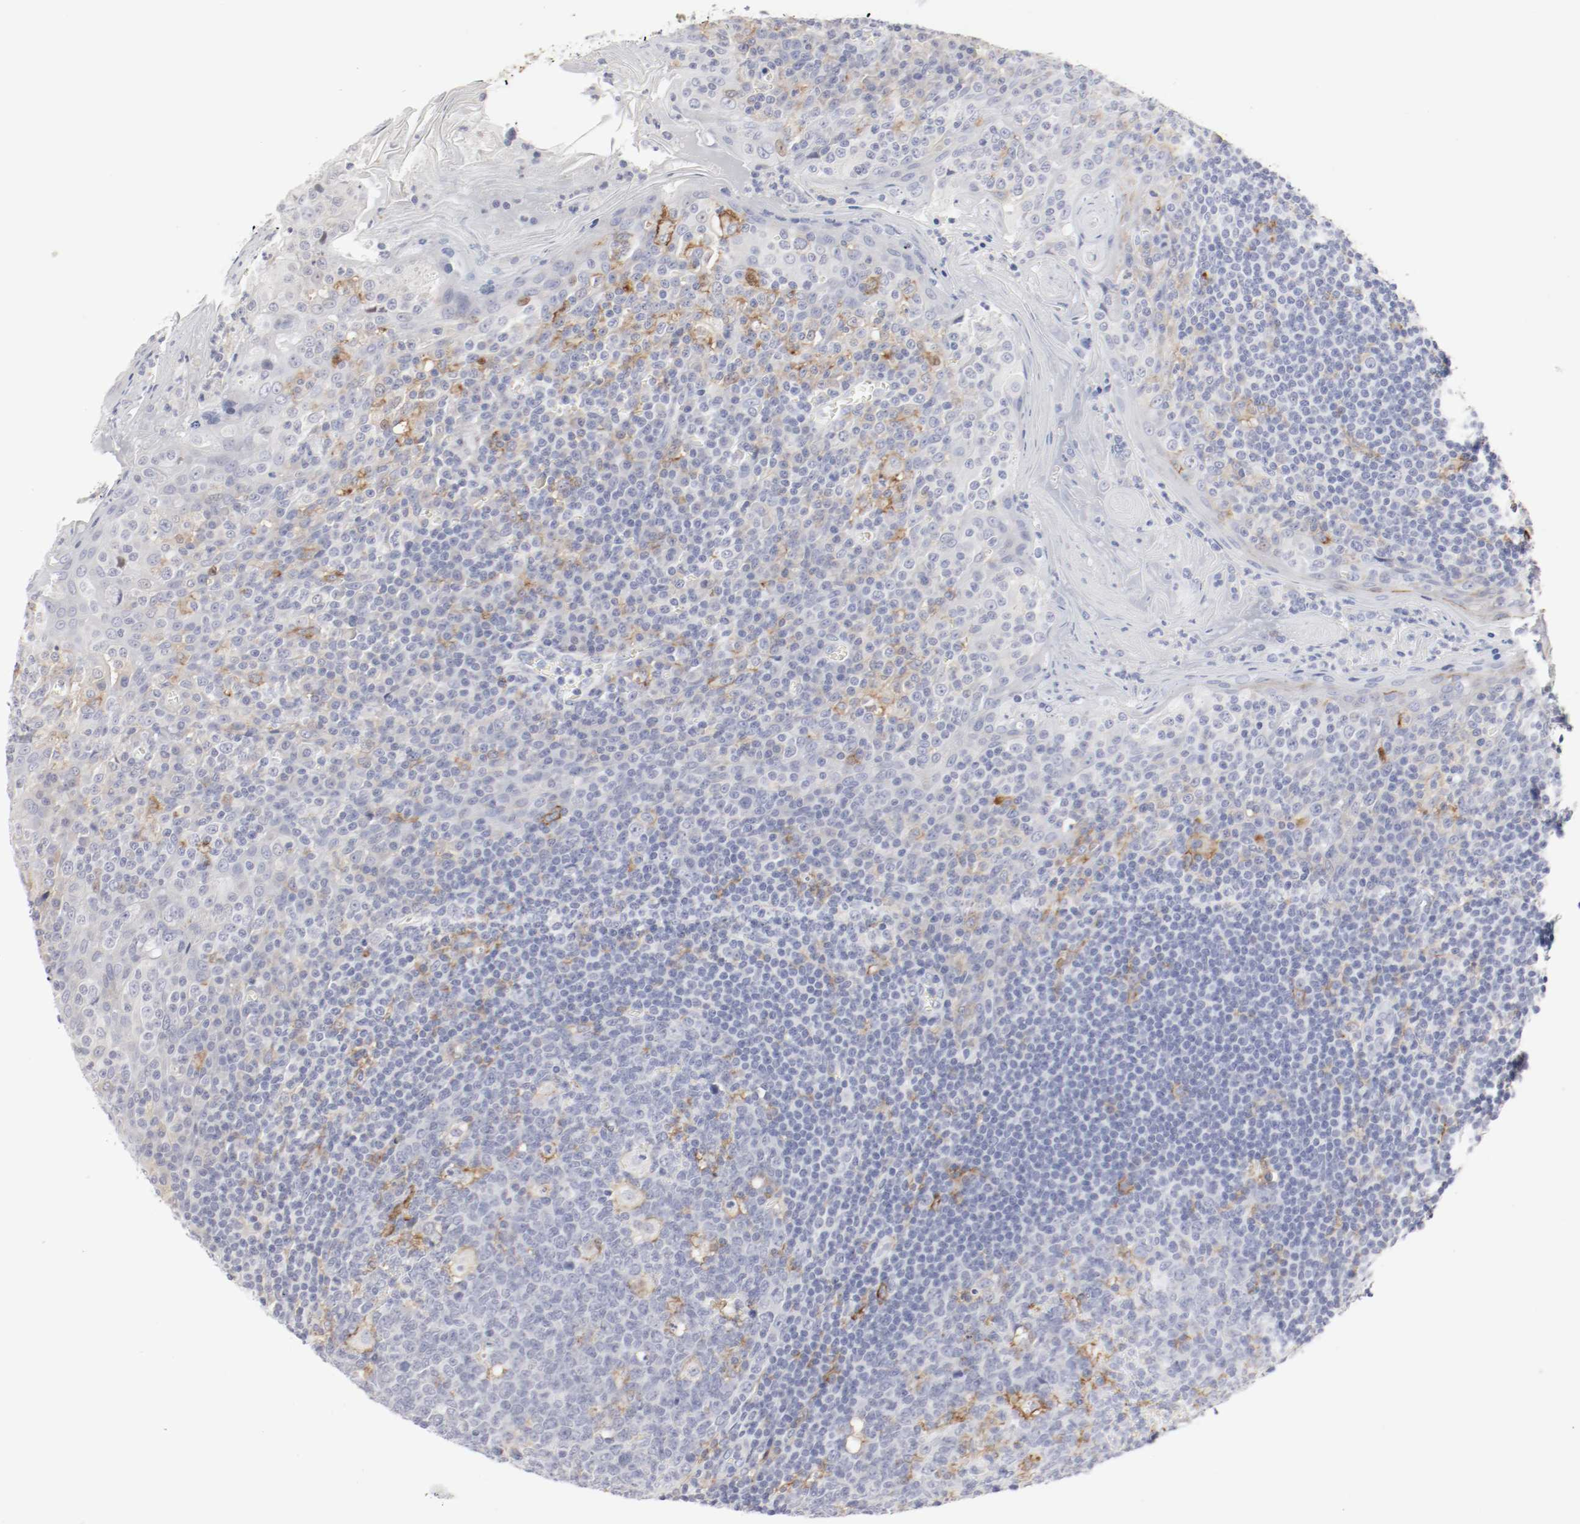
{"staining": {"intensity": "moderate", "quantity": "<25%", "location": "cytoplasmic/membranous"}, "tissue": "tonsil", "cell_type": "Germinal center cells", "image_type": "normal", "snomed": [{"axis": "morphology", "description": "Normal tissue, NOS"}, {"axis": "topography", "description": "Tonsil"}], "caption": "Germinal center cells display moderate cytoplasmic/membranous positivity in approximately <25% of cells in benign tonsil.", "gene": "ITGAX", "patient": {"sex": "male", "age": 31}}